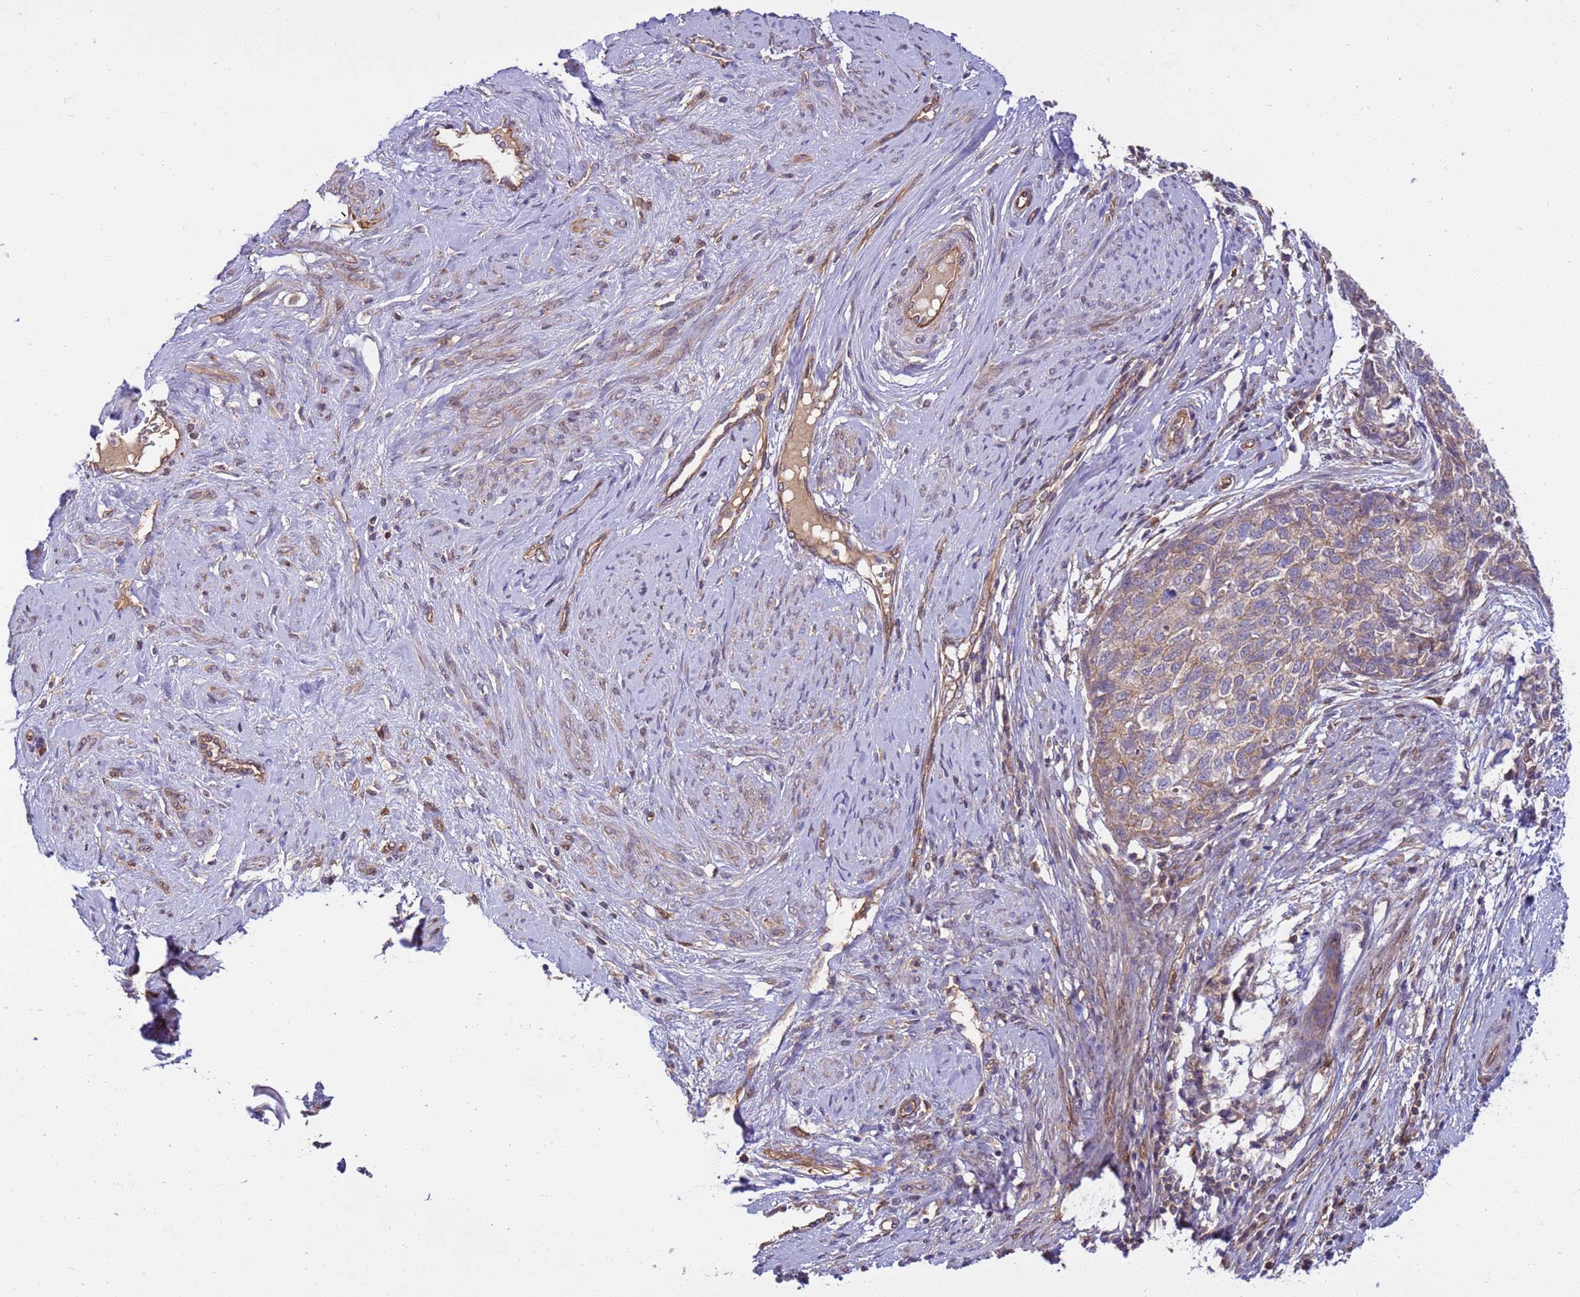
{"staining": {"intensity": "weak", "quantity": "25%-75%", "location": "cytoplasmic/membranous"}, "tissue": "cervical cancer", "cell_type": "Tumor cells", "image_type": "cancer", "snomed": [{"axis": "morphology", "description": "Squamous cell carcinoma, NOS"}, {"axis": "topography", "description": "Cervix"}], "caption": "An image showing weak cytoplasmic/membranous expression in approximately 25%-75% of tumor cells in cervical cancer, as visualized by brown immunohistochemical staining.", "gene": "SMCO3", "patient": {"sex": "female", "age": 63}}